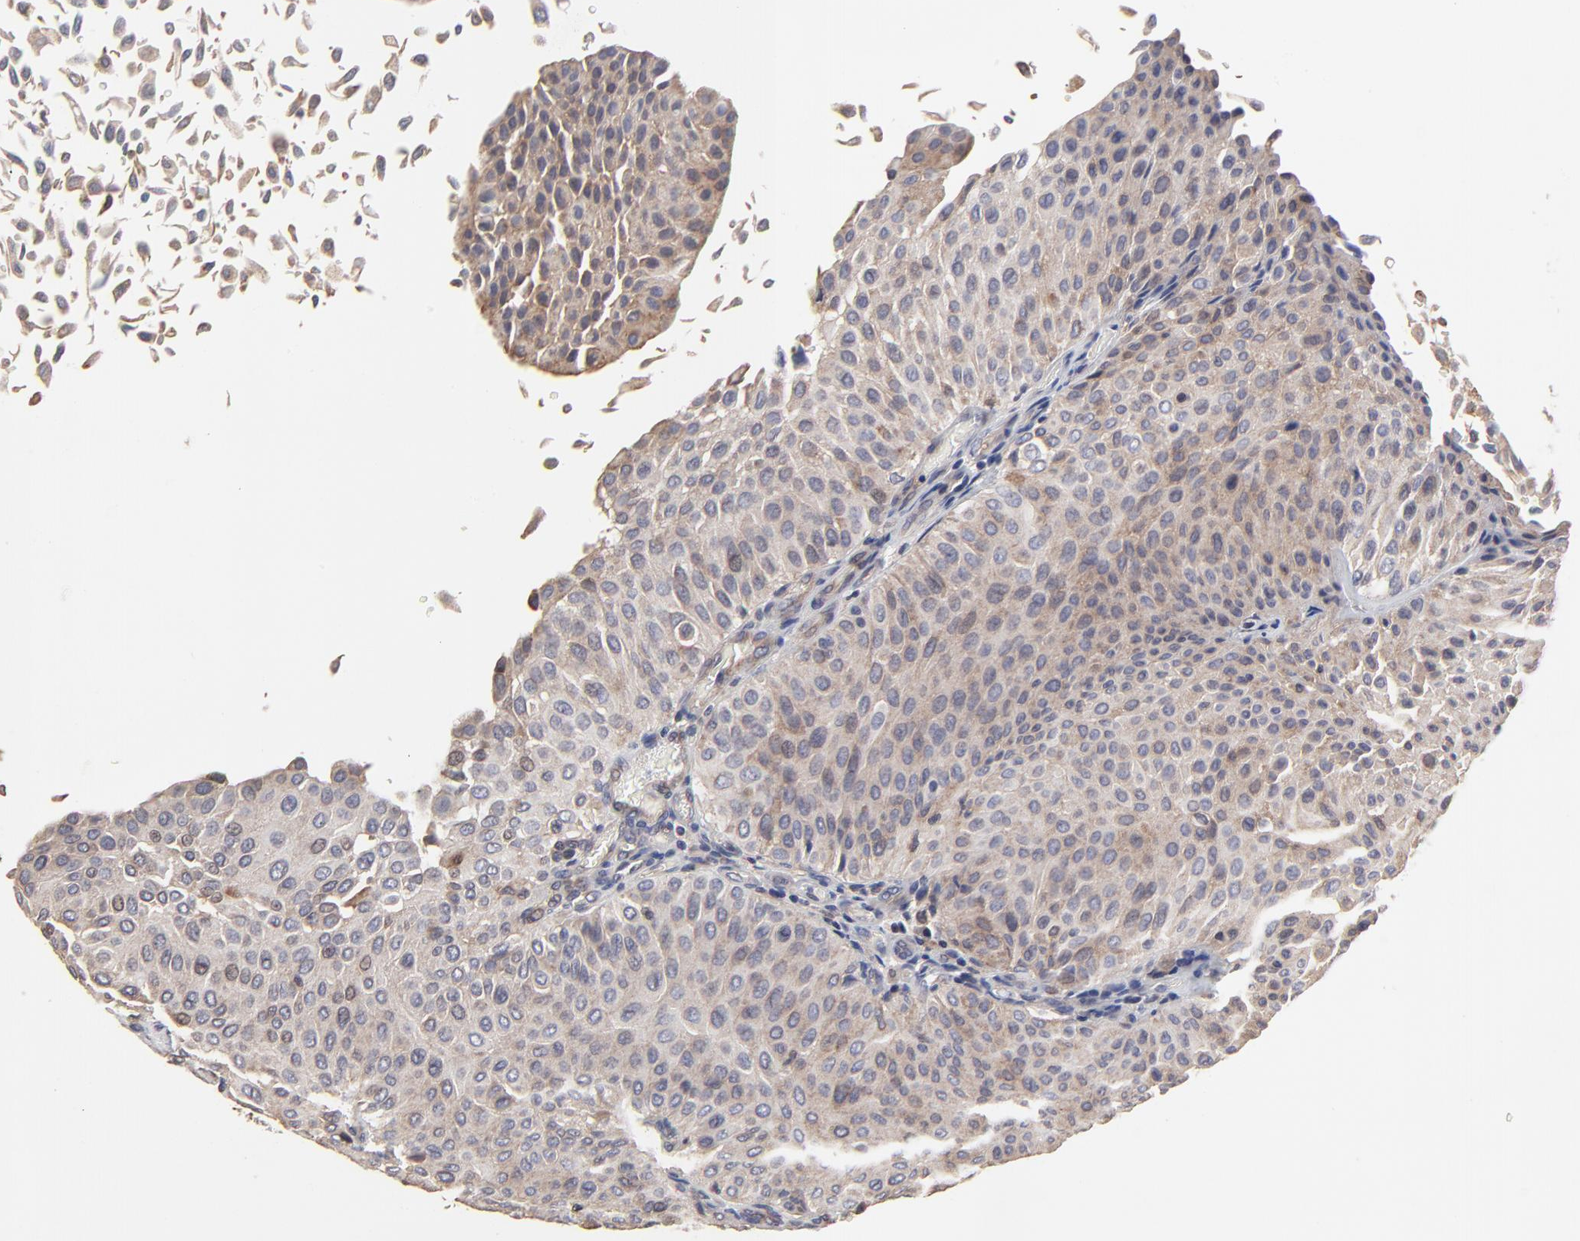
{"staining": {"intensity": "weak", "quantity": "25%-75%", "location": "cytoplasmic/membranous"}, "tissue": "urothelial cancer", "cell_type": "Tumor cells", "image_type": "cancer", "snomed": [{"axis": "morphology", "description": "Urothelial carcinoma, Low grade"}, {"axis": "topography", "description": "Urinary bladder"}], "caption": "Urothelial carcinoma (low-grade) stained with immunohistochemistry (IHC) shows weak cytoplasmic/membranous positivity in approximately 25%-75% of tumor cells.", "gene": "ELP2", "patient": {"sex": "male", "age": 64}}